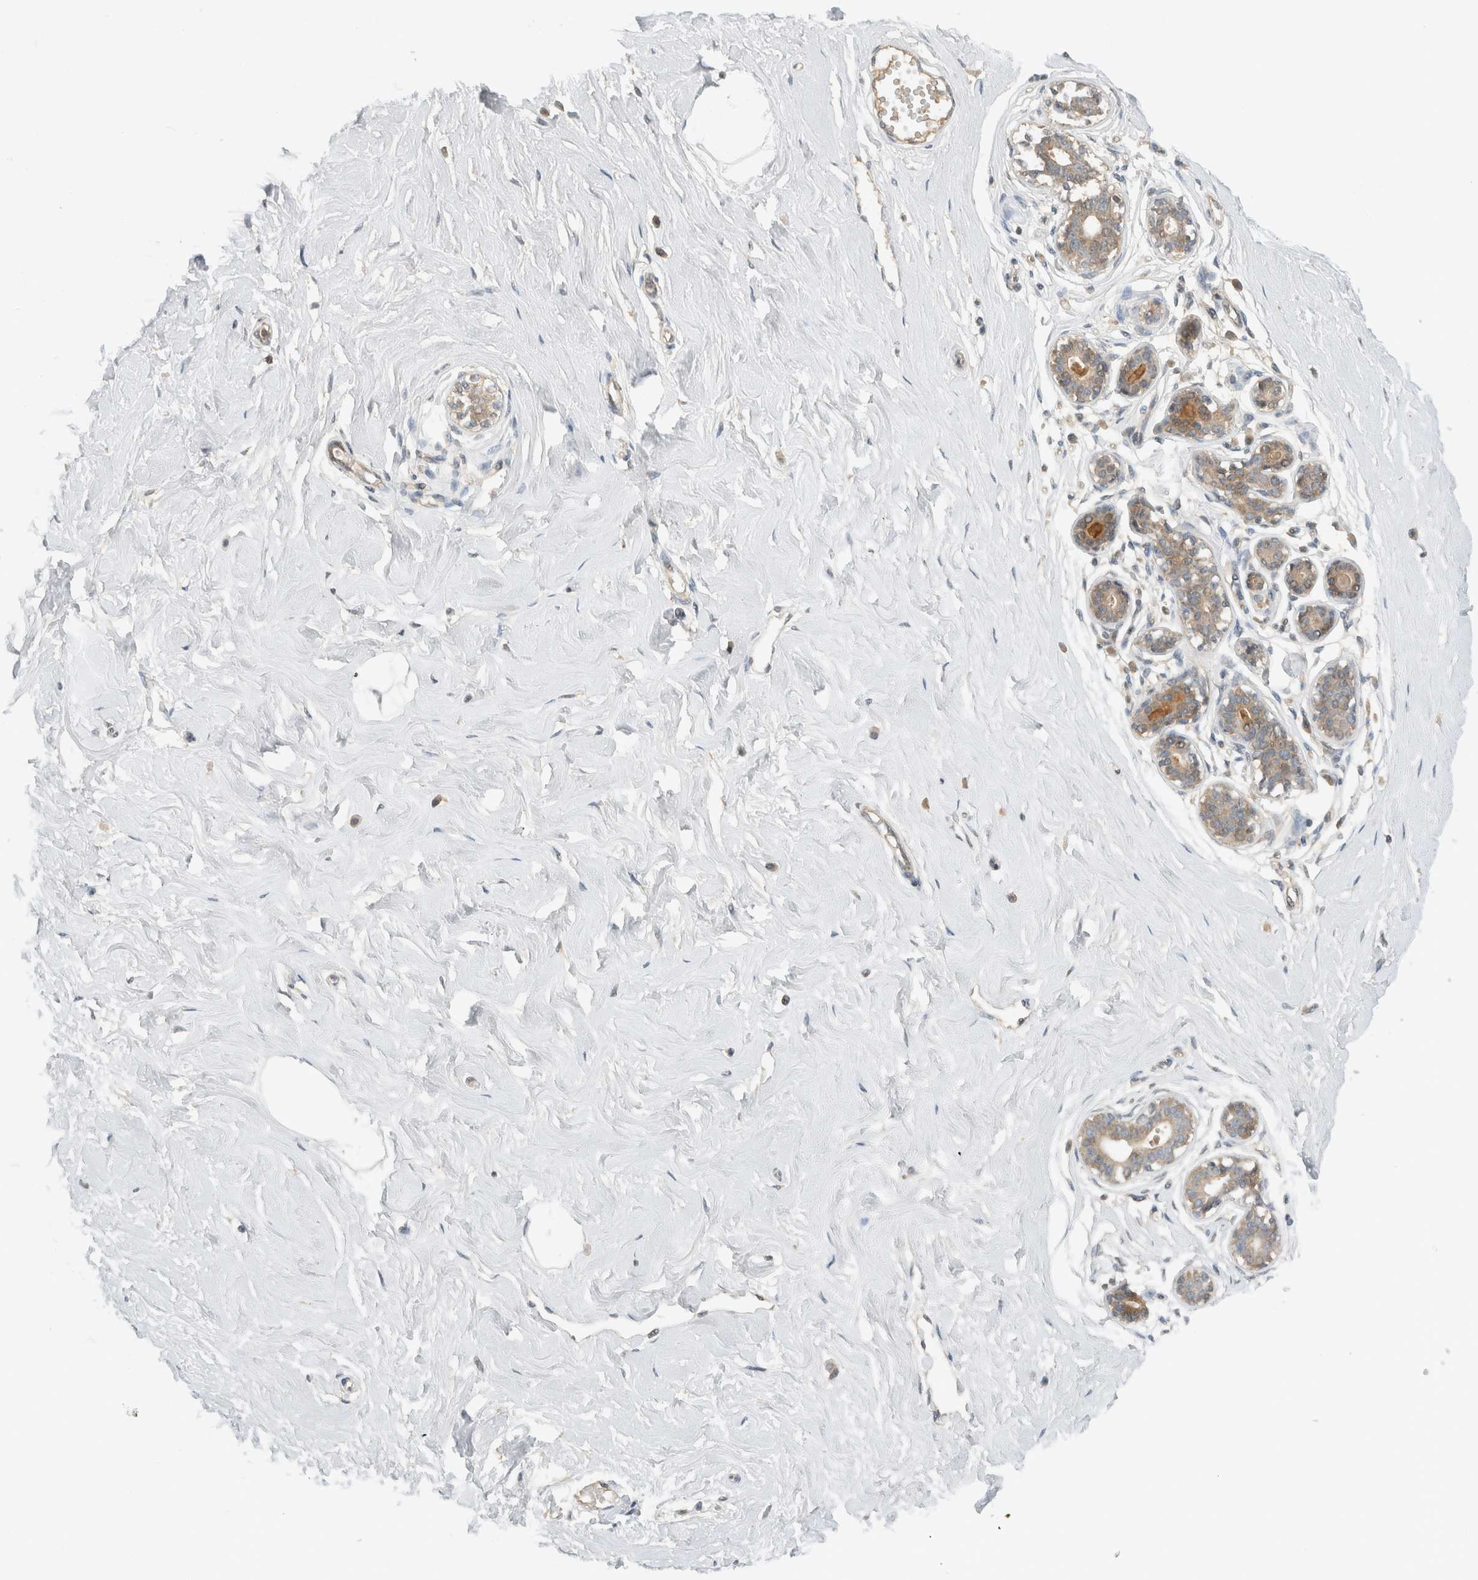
{"staining": {"intensity": "negative", "quantity": "none", "location": "none"}, "tissue": "breast", "cell_type": "Adipocytes", "image_type": "normal", "snomed": [{"axis": "morphology", "description": "Normal tissue, NOS"}, {"axis": "morphology", "description": "Adenoma, NOS"}, {"axis": "topography", "description": "Breast"}], "caption": "This photomicrograph is of normal breast stained with immunohistochemistry to label a protein in brown with the nuclei are counter-stained blue. There is no positivity in adipocytes.", "gene": "ERCC6L2", "patient": {"sex": "female", "age": 23}}